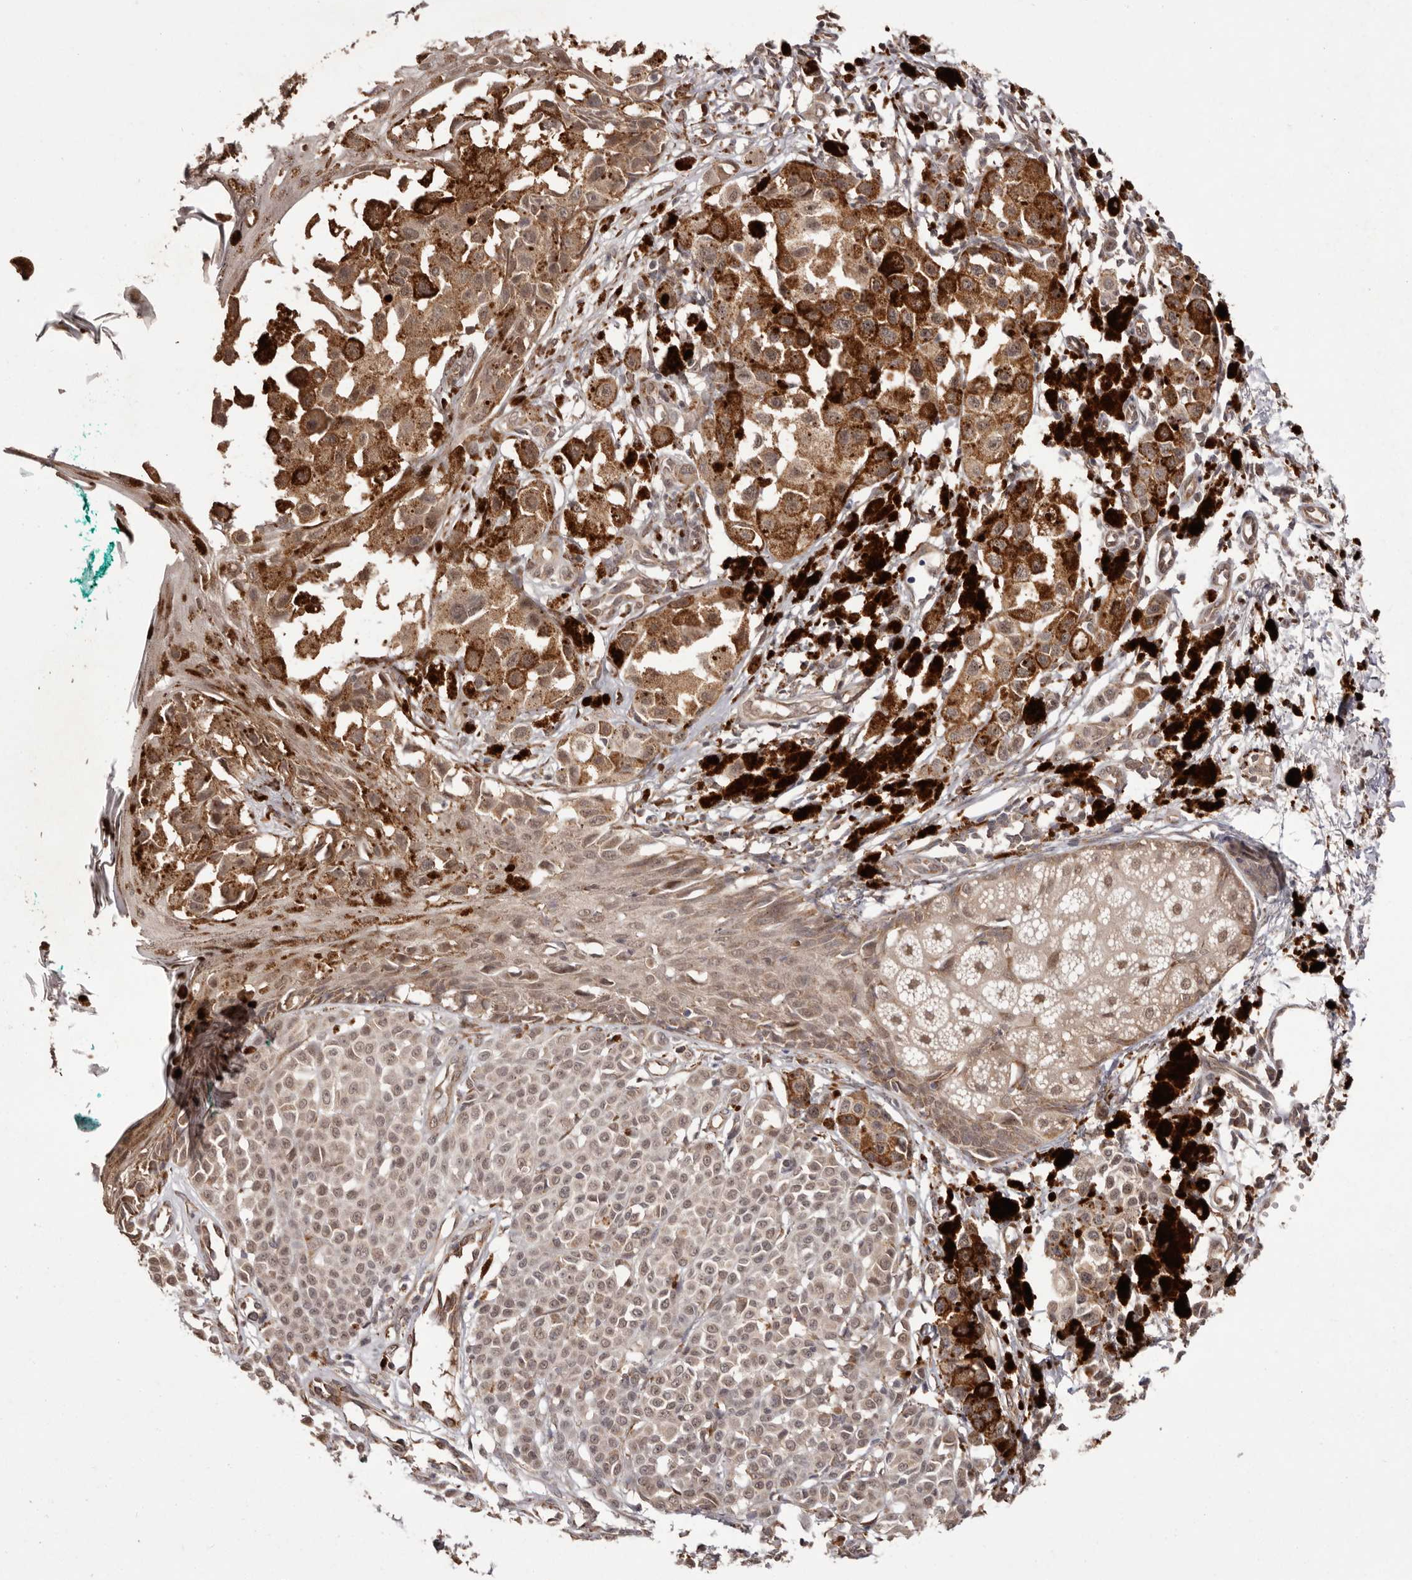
{"staining": {"intensity": "weak", "quantity": ">75%", "location": "cytoplasmic/membranous,nuclear"}, "tissue": "melanoma", "cell_type": "Tumor cells", "image_type": "cancer", "snomed": [{"axis": "morphology", "description": "Malignant melanoma, NOS"}, {"axis": "topography", "description": "Skin of leg"}], "caption": "A high-resolution micrograph shows IHC staining of melanoma, which exhibits weak cytoplasmic/membranous and nuclear staining in about >75% of tumor cells.", "gene": "LRGUK", "patient": {"sex": "female", "age": 72}}